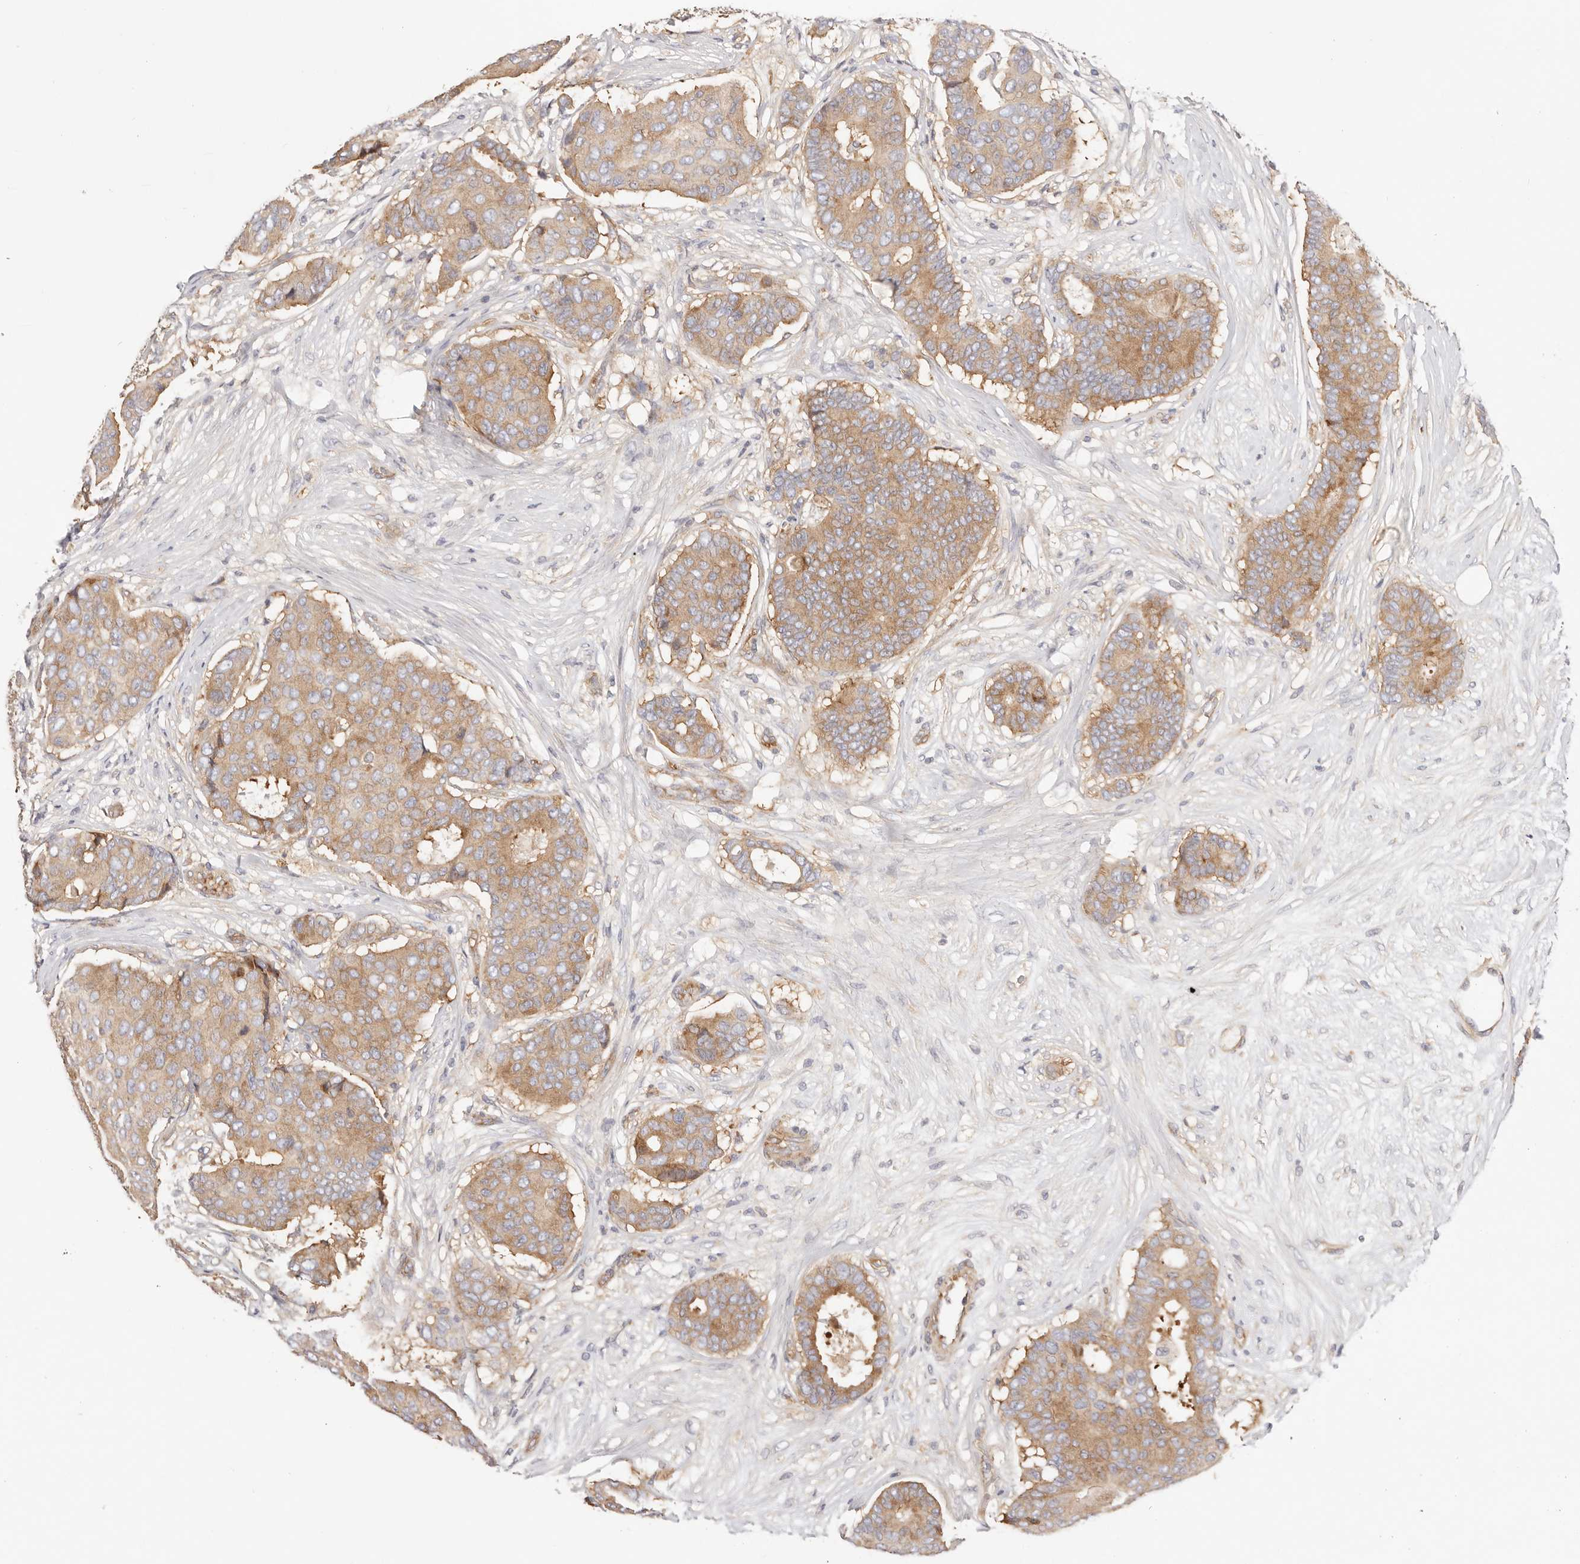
{"staining": {"intensity": "moderate", "quantity": ">75%", "location": "cytoplasmic/membranous"}, "tissue": "breast cancer", "cell_type": "Tumor cells", "image_type": "cancer", "snomed": [{"axis": "morphology", "description": "Duct carcinoma"}, {"axis": "topography", "description": "Breast"}], "caption": "IHC photomicrograph of neoplastic tissue: human breast cancer stained using immunohistochemistry (IHC) reveals medium levels of moderate protein expression localized specifically in the cytoplasmic/membranous of tumor cells, appearing as a cytoplasmic/membranous brown color.", "gene": "KCMF1", "patient": {"sex": "female", "age": 75}}